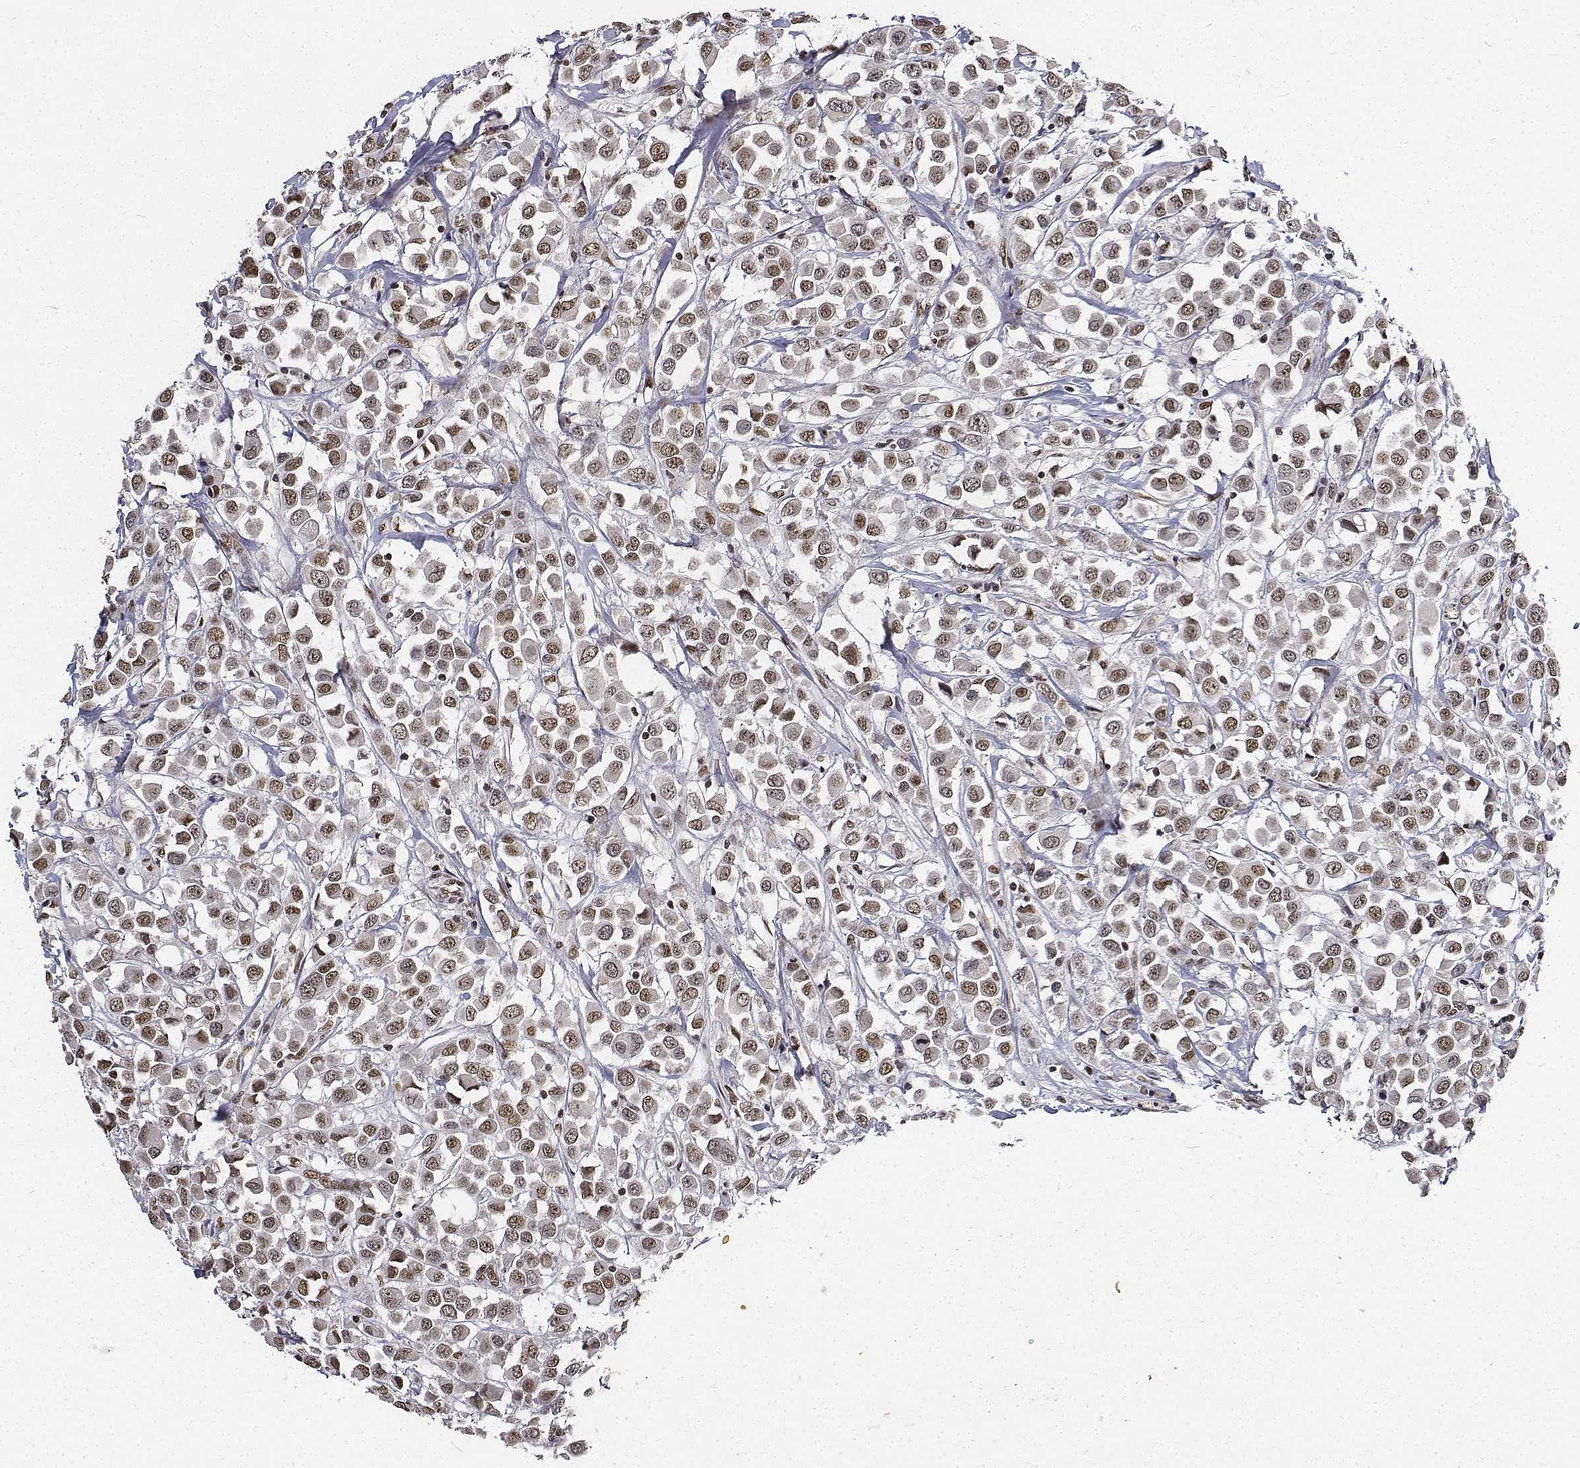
{"staining": {"intensity": "strong", "quantity": "25%-75%", "location": "nuclear"}, "tissue": "breast cancer", "cell_type": "Tumor cells", "image_type": "cancer", "snomed": [{"axis": "morphology", "description": "Duct carcinoma"}, {"axis": "topography", "description": "Breast"}], "caption": "An IHC micrograph of tumor tissue is shown. Protein staining in brown labels strong nuclear positivity in breast cancer (invasive ductal carcinoma) within tumor cells.", "gene": "ATRX", "patient": {"sex": "female", "age": 61}}